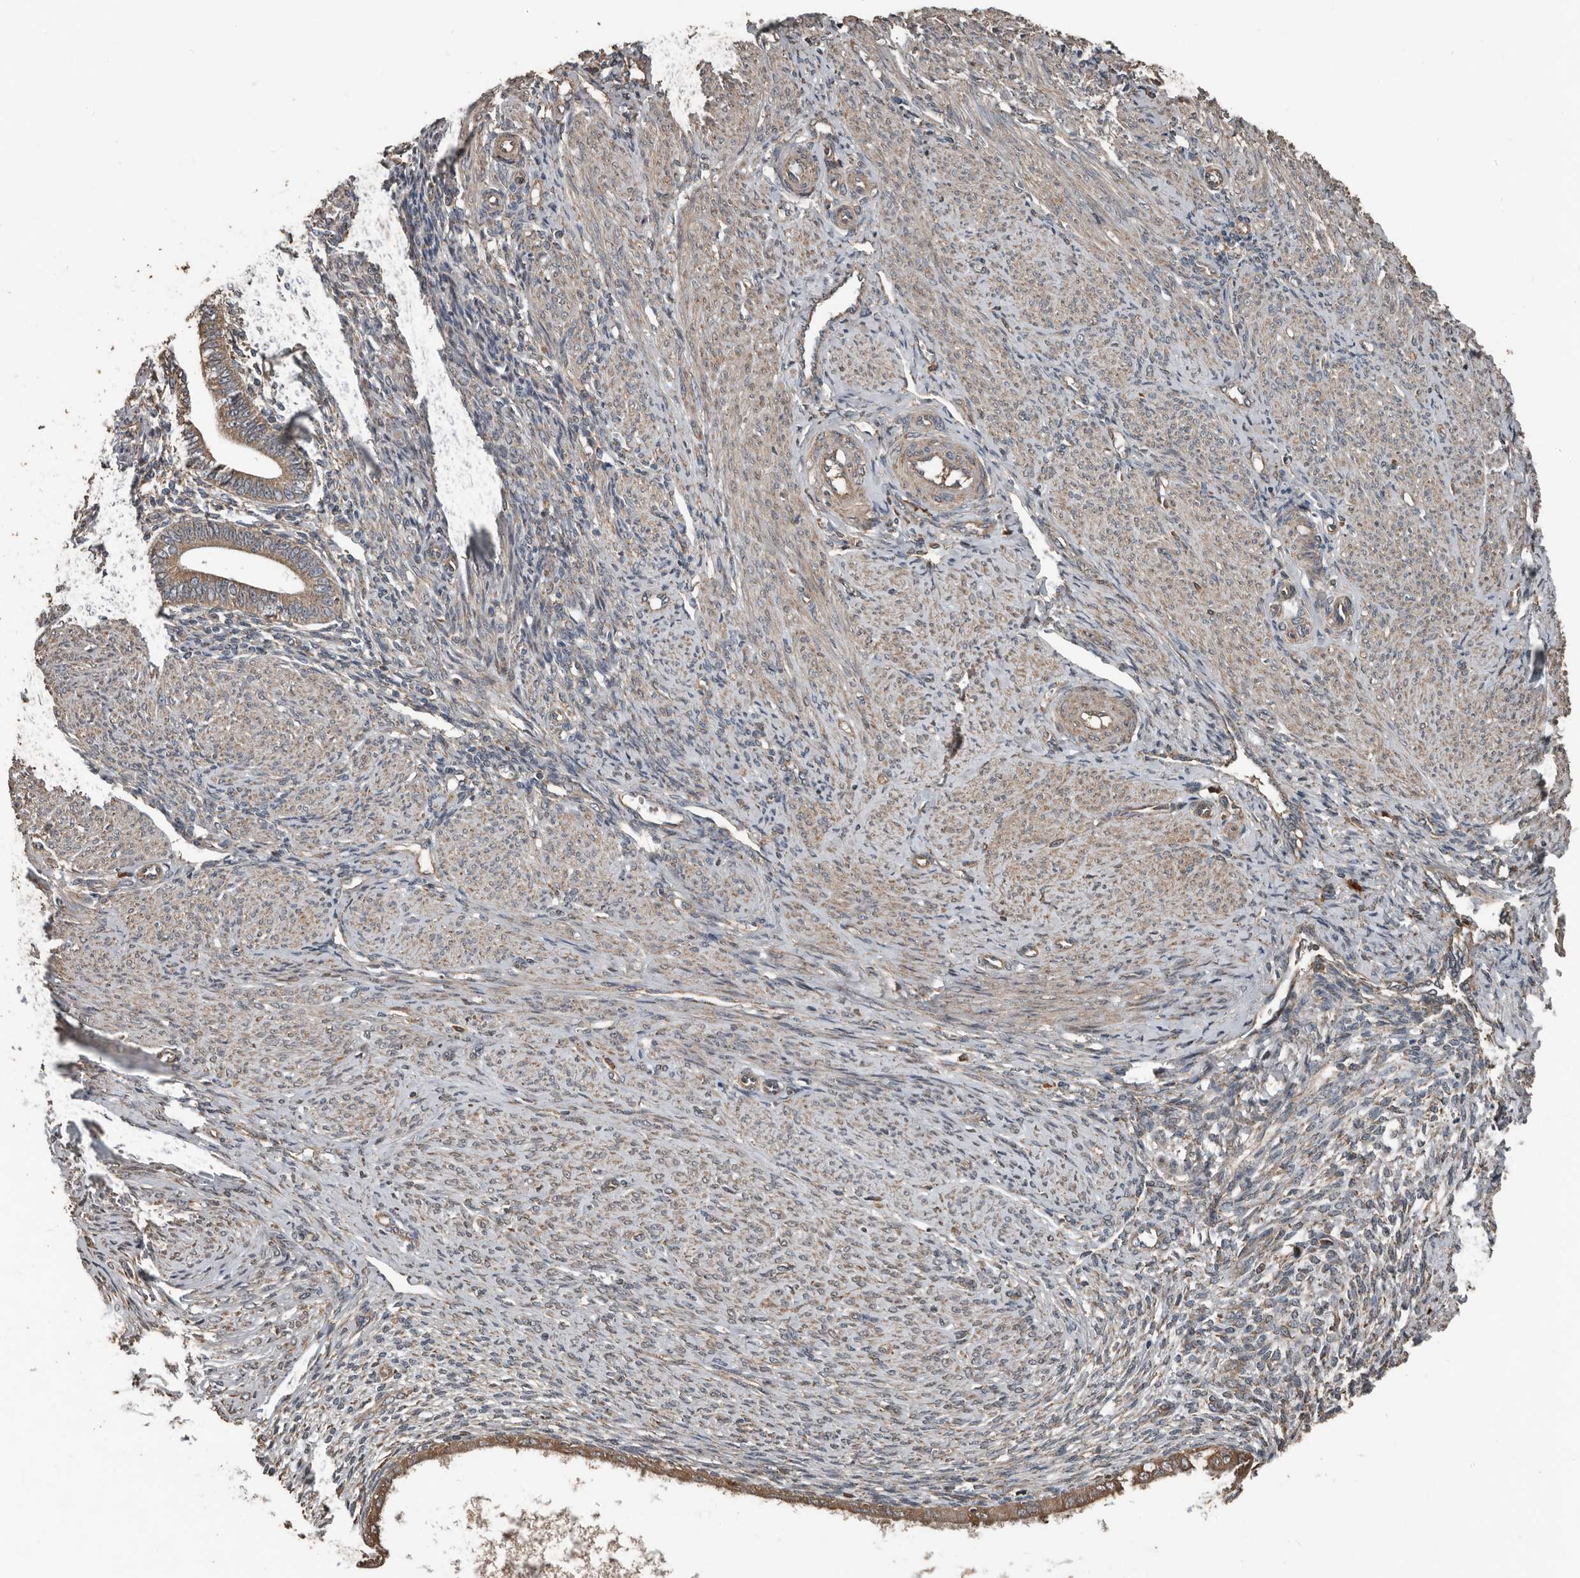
{"staining": {"intensity": "weak", "quantity": "<25%", "location": "cytoplasmic/membranous"}, "tissue": "endometrium", "cell_type": "Cells in endometrial stroma", "image_type": "normal", "snomed": [{"axis": "morphology", "description": "Normal tissue, NOS"}, {"axis": "topography", "description": "Endometrium"}], "caption": "Immunohistochemistry (IHC) image of benign human endometrium stained for a protein (brown), which shows no staining in cells in endometrial stroma.", "gene": "RNF207", "patient": {"sex": "female", "age": 42}}